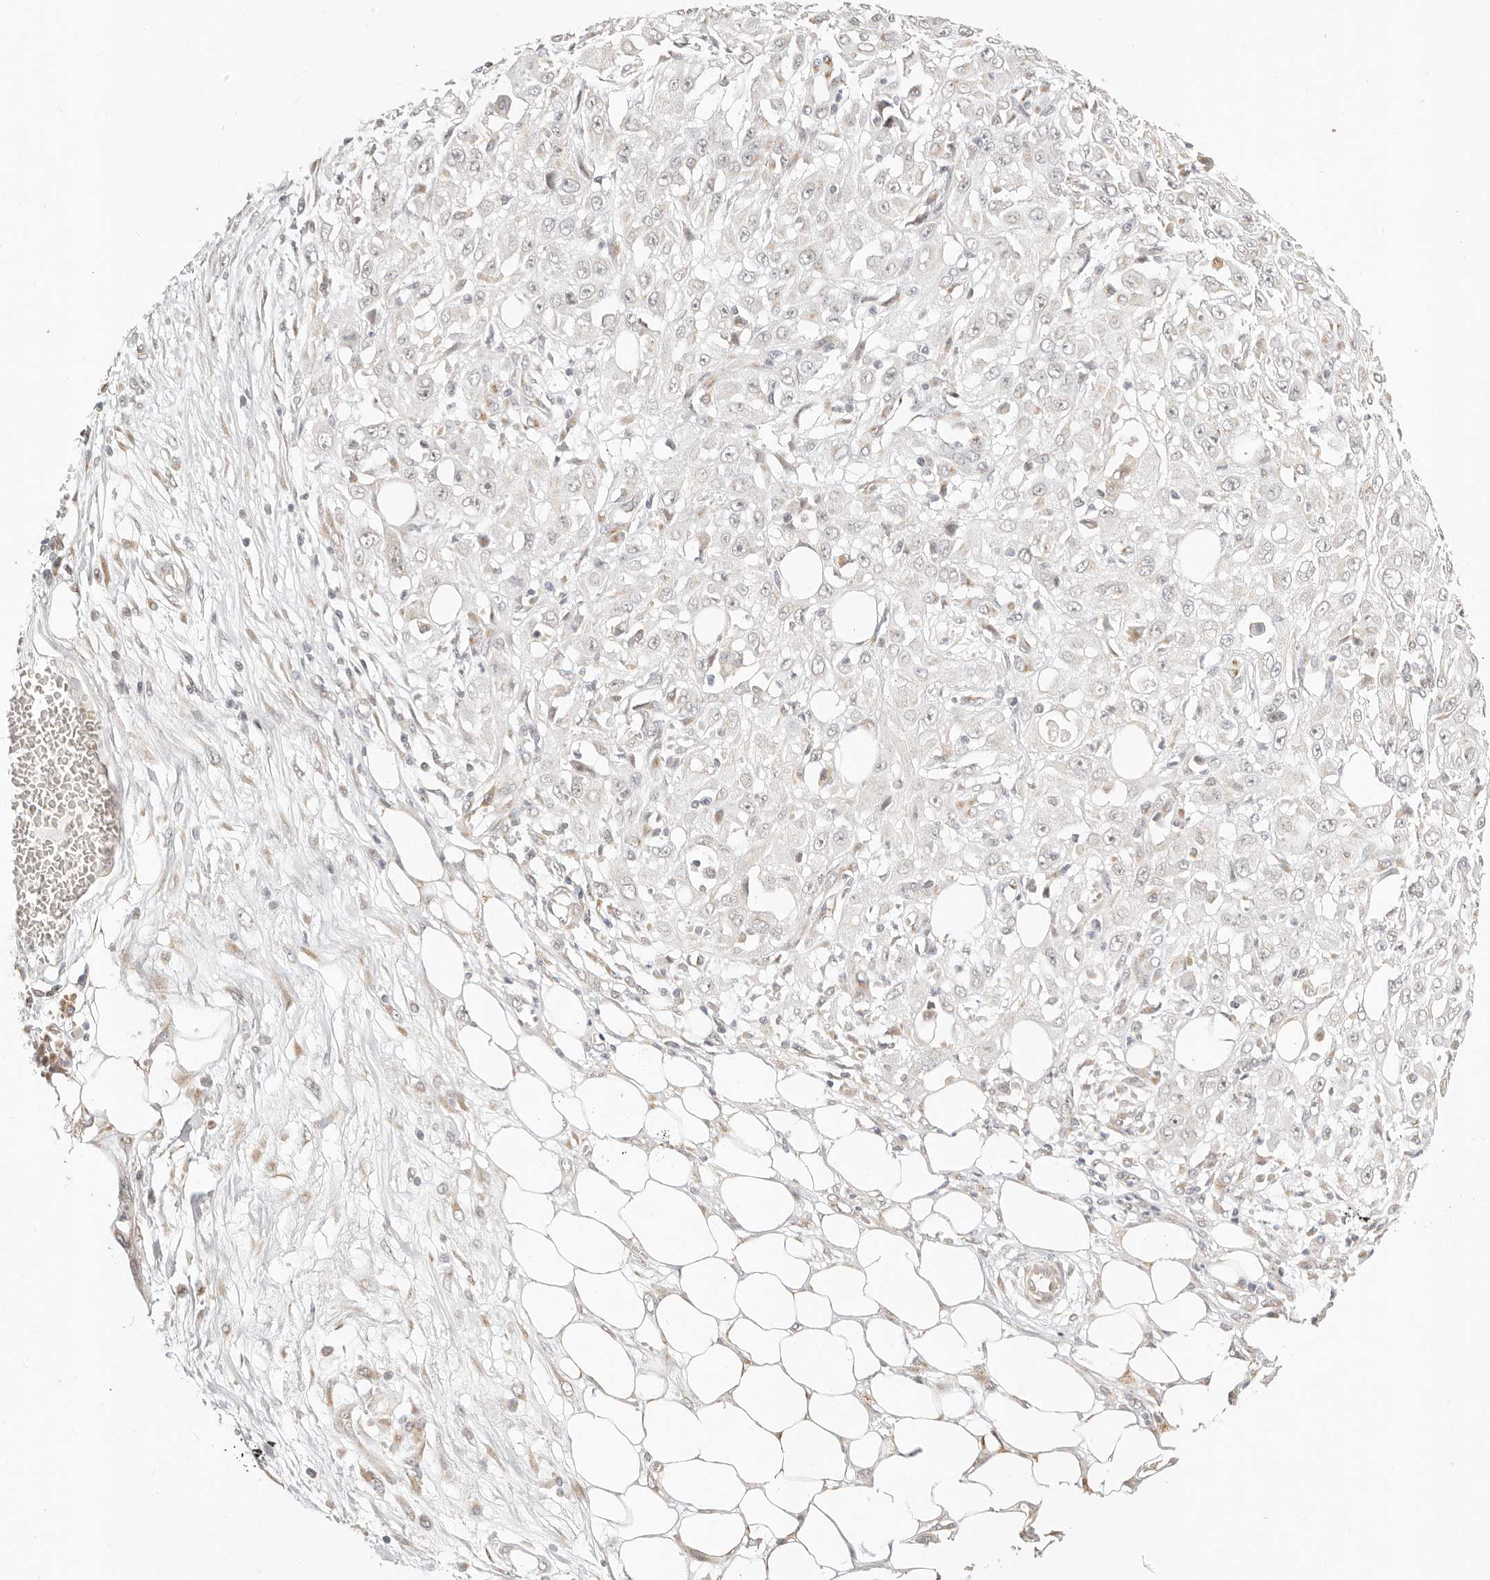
{"staining": {"intensity": "negative", "quantity": "none", "location": "none"}, "tissue": "skin cancer", "cell_type": "Tumor cells", "image_type": "cancer", "snomed": [{"axis": "morphology", "description": "Squamous cell carcinoma, NOS"}, {"axis": "morphology", "description": "Squamous cell carcinoma, metastatic, NOS"}, {"axis": "topography", "description": "Skin"}, {"axis": "topography", "description": "Lymph node"}], "caption": "The micrograph exhibits no significant positivity in tumor cells of skin cancer (metastatic squamous cell carcinoma).", "gene": "FAM20B", "patient": {"sex": "male", "age": 75}}